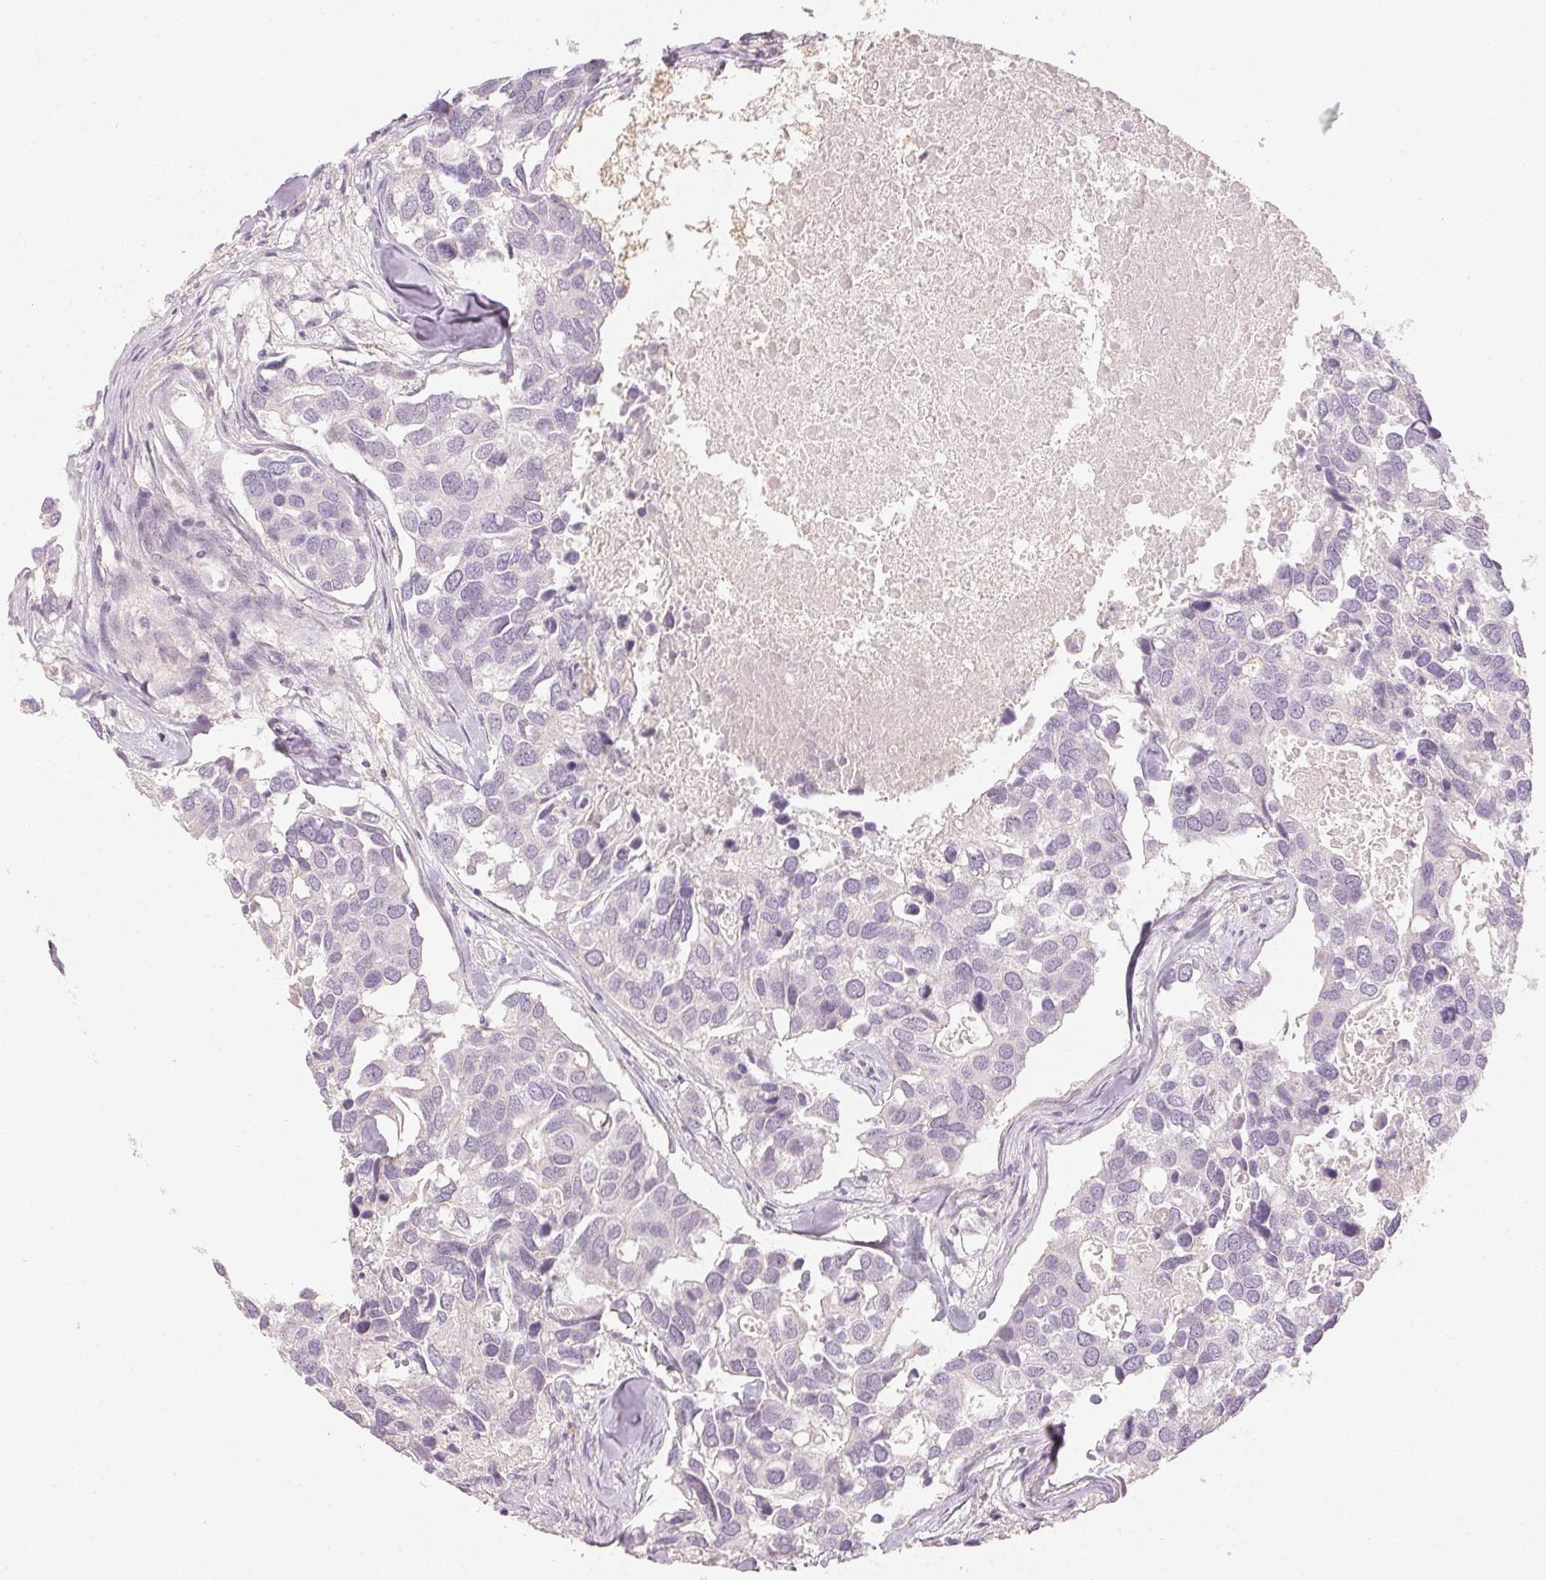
{"staining": {"intensity": "negative", "quantity": "none", "location": "none"}, "tissue": "breast cancer", "cell_type": "Tumor cells", "image_type": "cancer", "snomed": [{"axis": "morphology", "description": "Duct carcinoma"}, {"axis": "topography", "description": "Breast"}], "caption": "This is an immunohistochemistry (IHC) histopathology image of human breast invasive ductal carcinoma. There is no positivity in tumor cells.", "gene": "LVRN", "patient": {"sex": "female", "age": 83}}